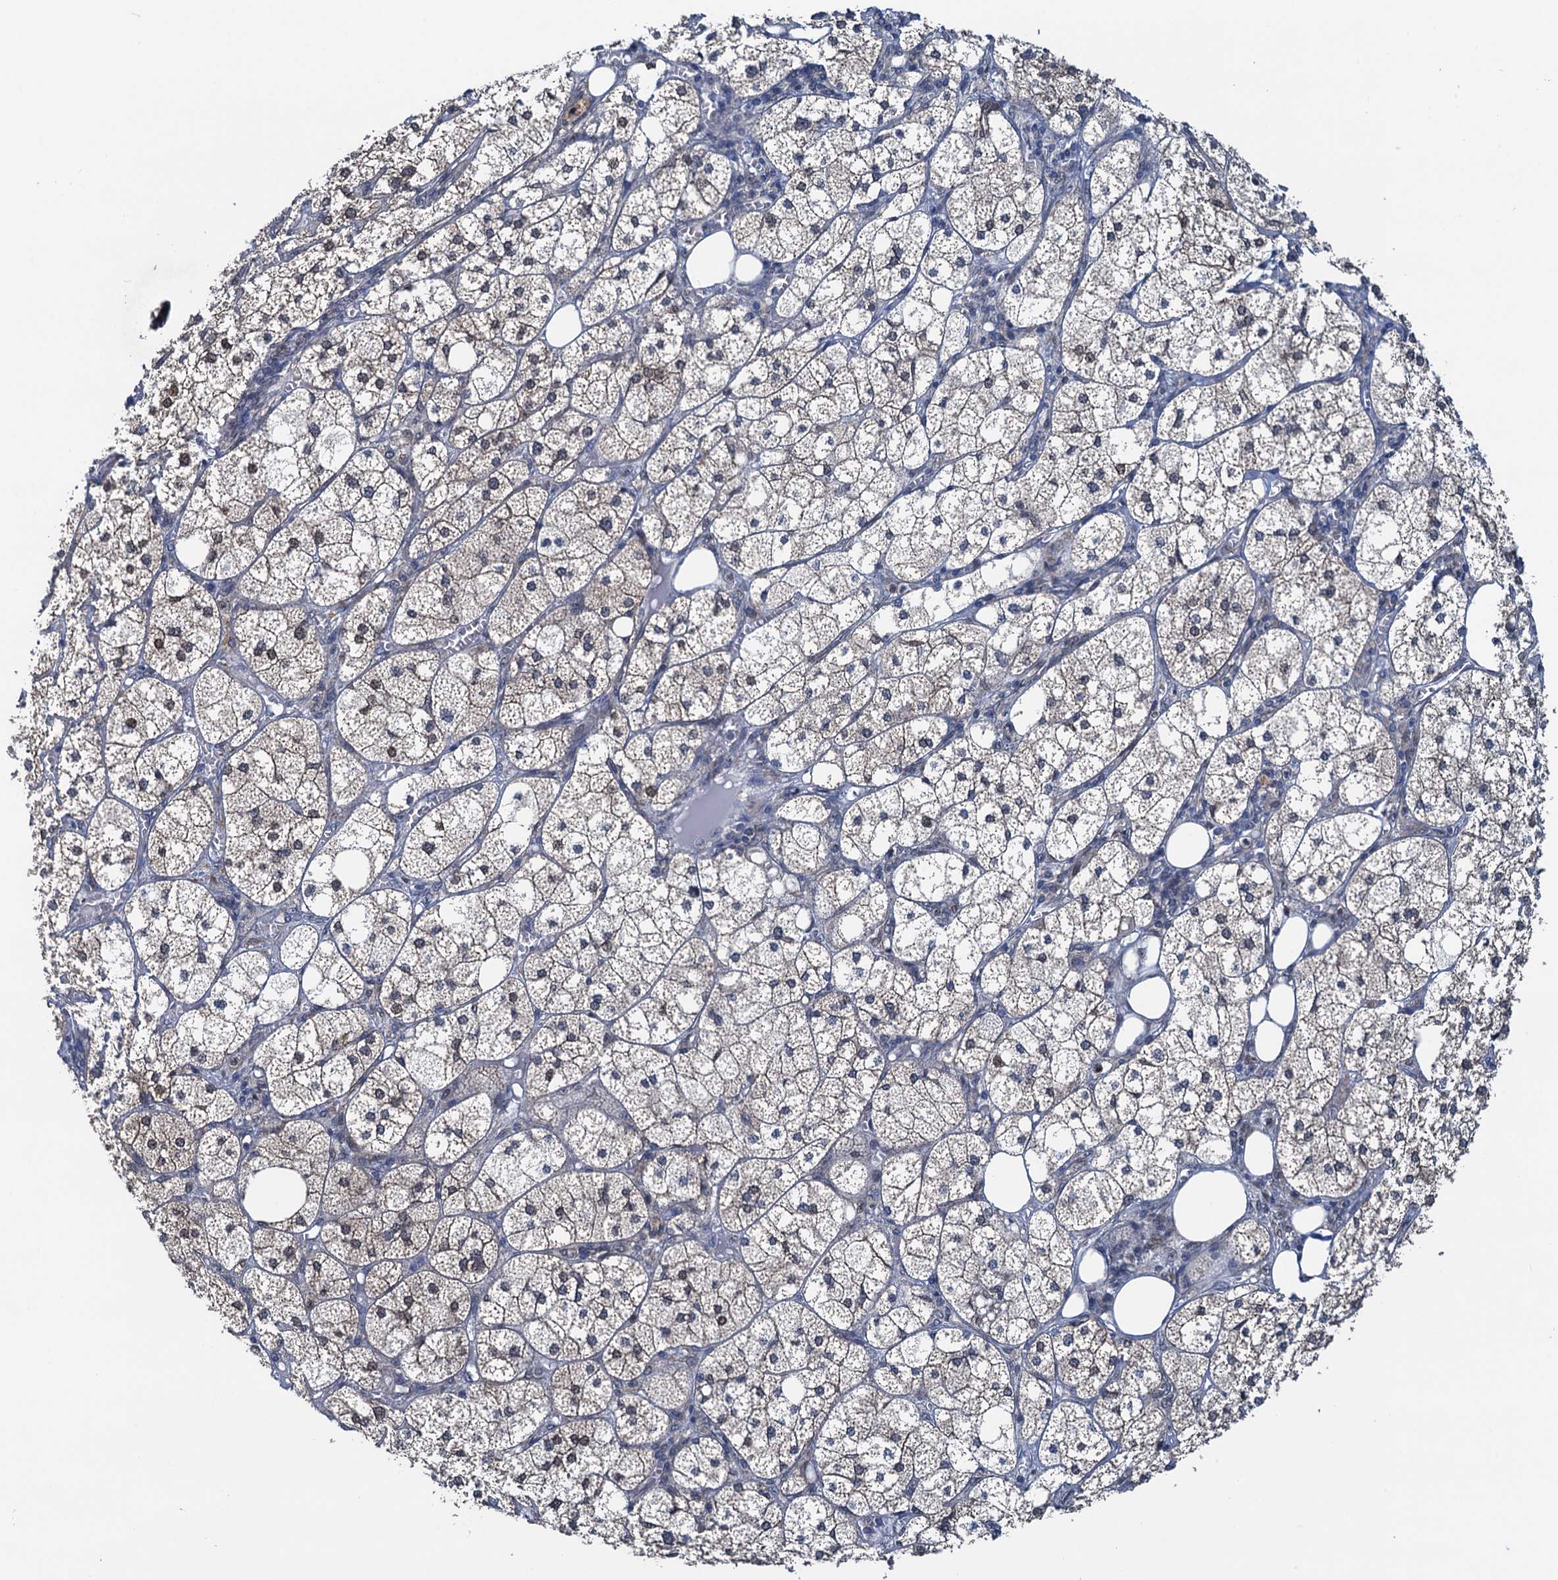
{"staining": {"intensity": "moderate", "quantity": "25%-75%", "location": "cytoplasmic/membranous,nuclear"}, "tissue": "adrenal gland", "cell_type": "Glandular cells", "image_type": "normal", "snomed": [{"axis": "morphology", "description": "Normal tissue, NOS"}, {"axis": "topography", "description": "Adrenal gland"}], "caption": "Human adrenal gland stained for a protein (brown) displays moderate cytoplasmic/membranous,nuclear positive positivity in approximately 25%-75% of glandular cells.", "gene": "RNF125", "patient": {"sex": "female", "age": 61}}